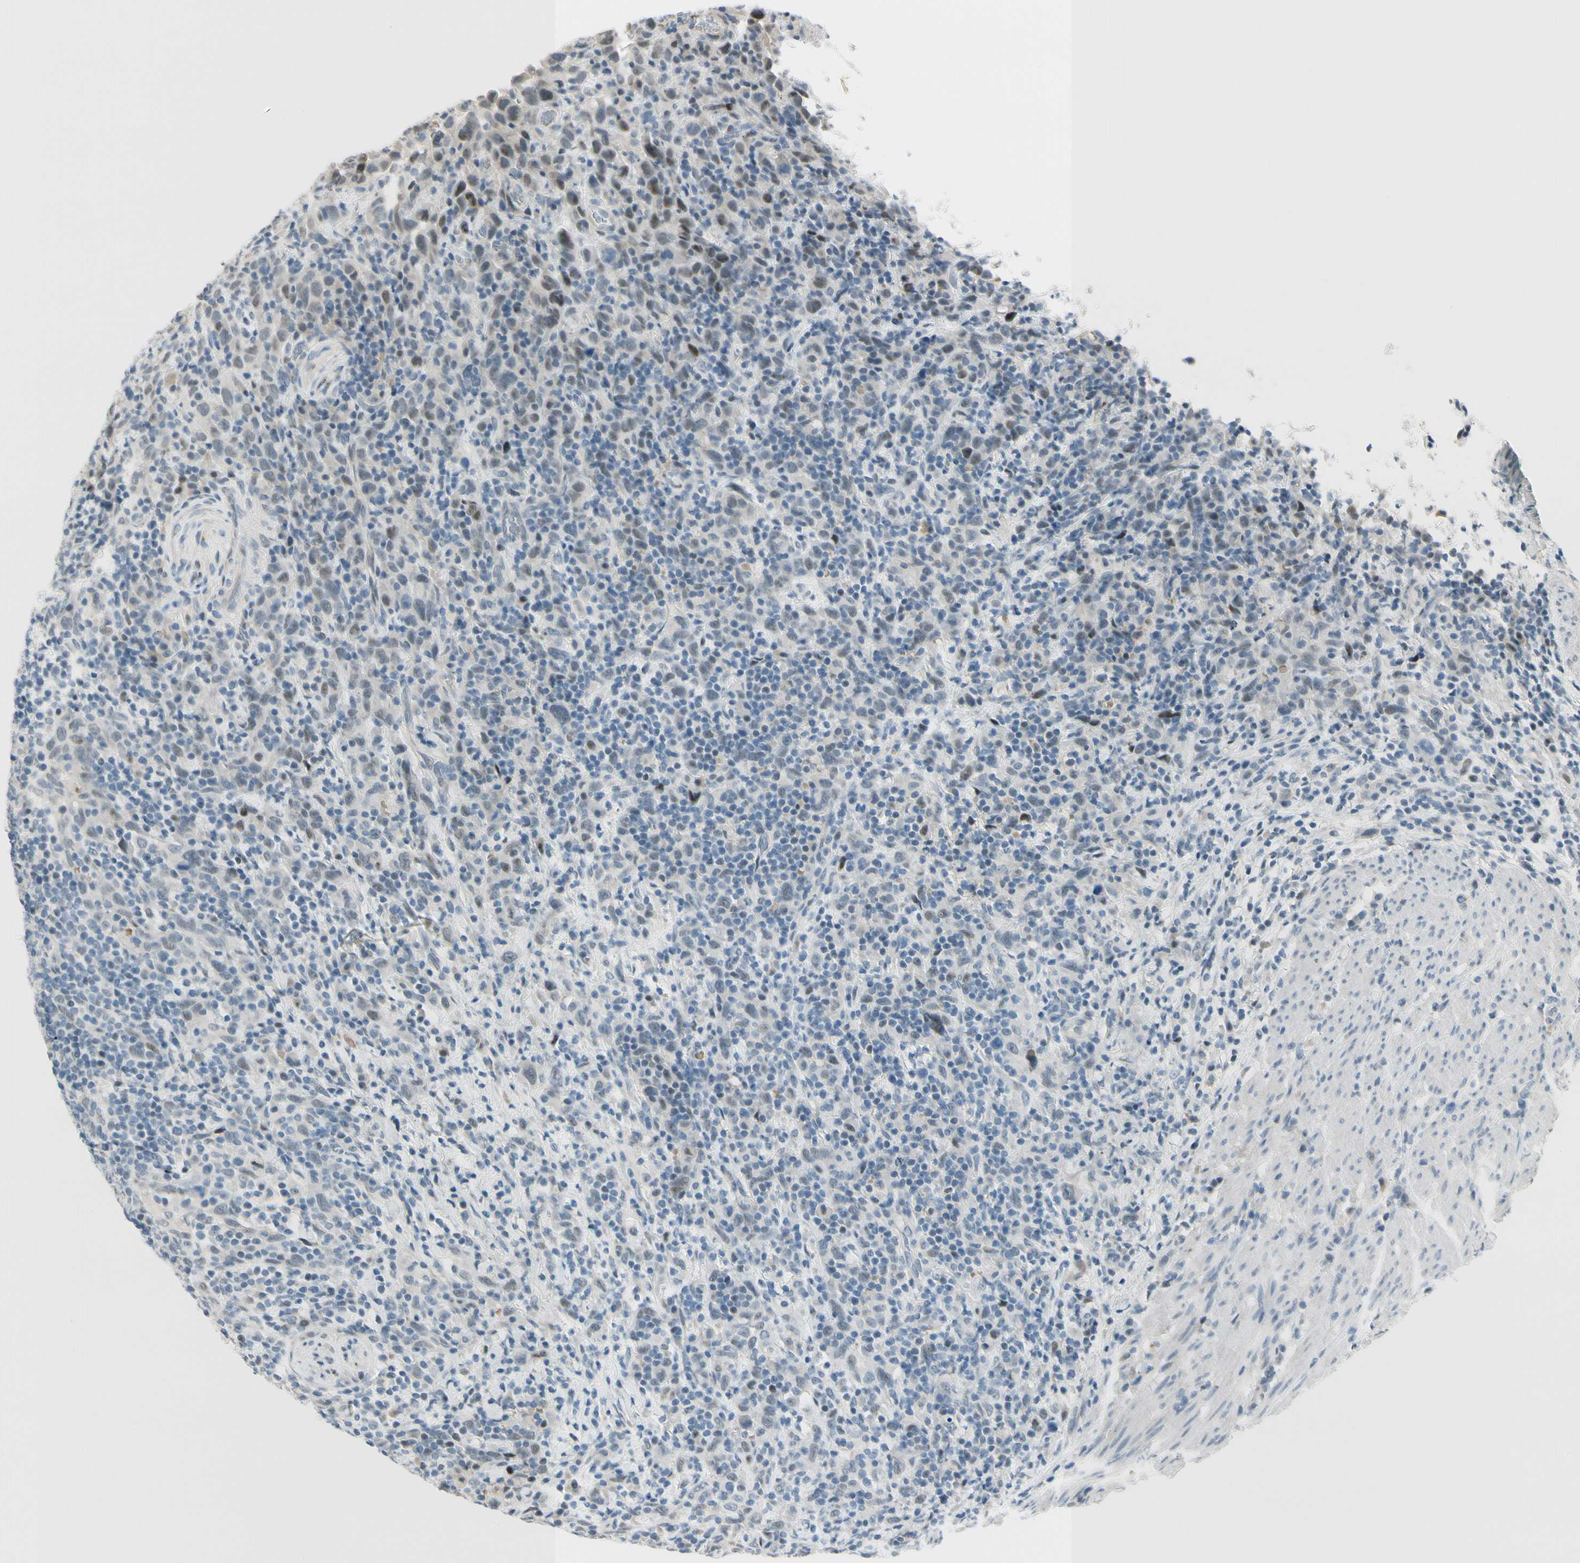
{"staining": {"intensity": "weak", "quantity": "<25%", "location": "nuclear"}, "tissue": "urothelial cancer", "cell_type": "Tumor cells", "image_type": "cancer", "snomed": [{"axis": "morphology", "description": "Urothelial carcinoma, High grade"}, {"axis": "topography", "description": "Urinary bladder"}], "caption": "There is no significant staining in tumor cells of urothelial cancer.", "gene": "B4GALNT1", "patient": {"sex": "male", "age": 61}}